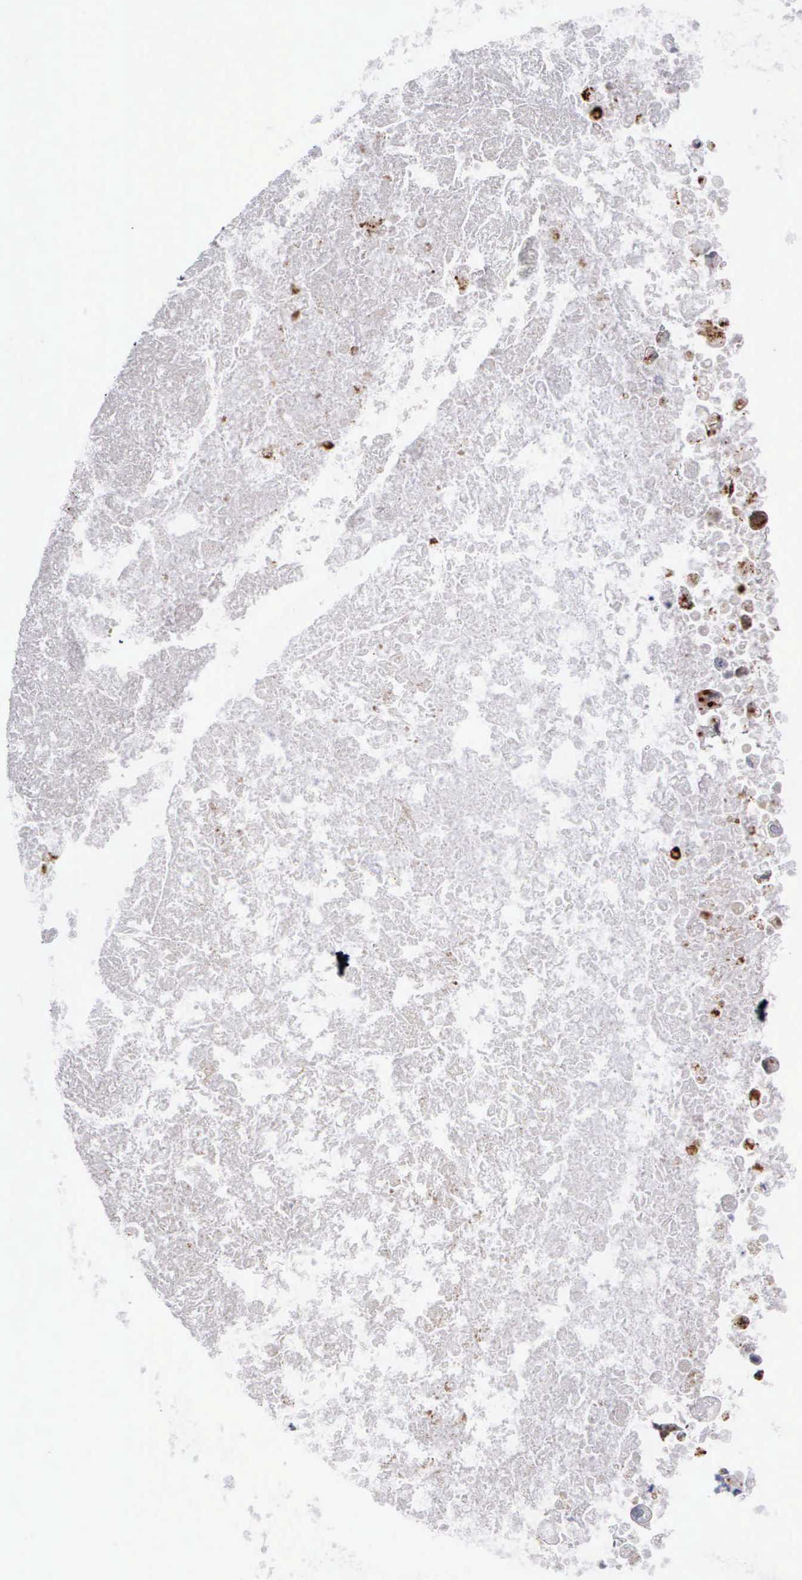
{"staining": {"intensity": "moderate", "quantity": "25%-75%", "location": "cytoplasmic/membranous"}, "tissue": "ovarian cancer", "cell_type": "Tumor cells", "image_type": "cancer", "snomed": [{"axis": "morphology", "description": "Cystadenocarcinoma, mucinous, NOS"}, {"axis": "topography", "description": "Ovary"}], "caption": "Immunohistochemistry of mucinous cystadenocarcinoma (ovarian) reveals medium levels of moderate cytoplasmic/membranous positivity in approximately 25%-75% of tumor cells. (DAB (3,3'-diaminobenzidine) IHC, brown staining for protein, blue staining for nuclei).", "gene": "CTSH", "patient": {"sex": "female", "age": 37}}